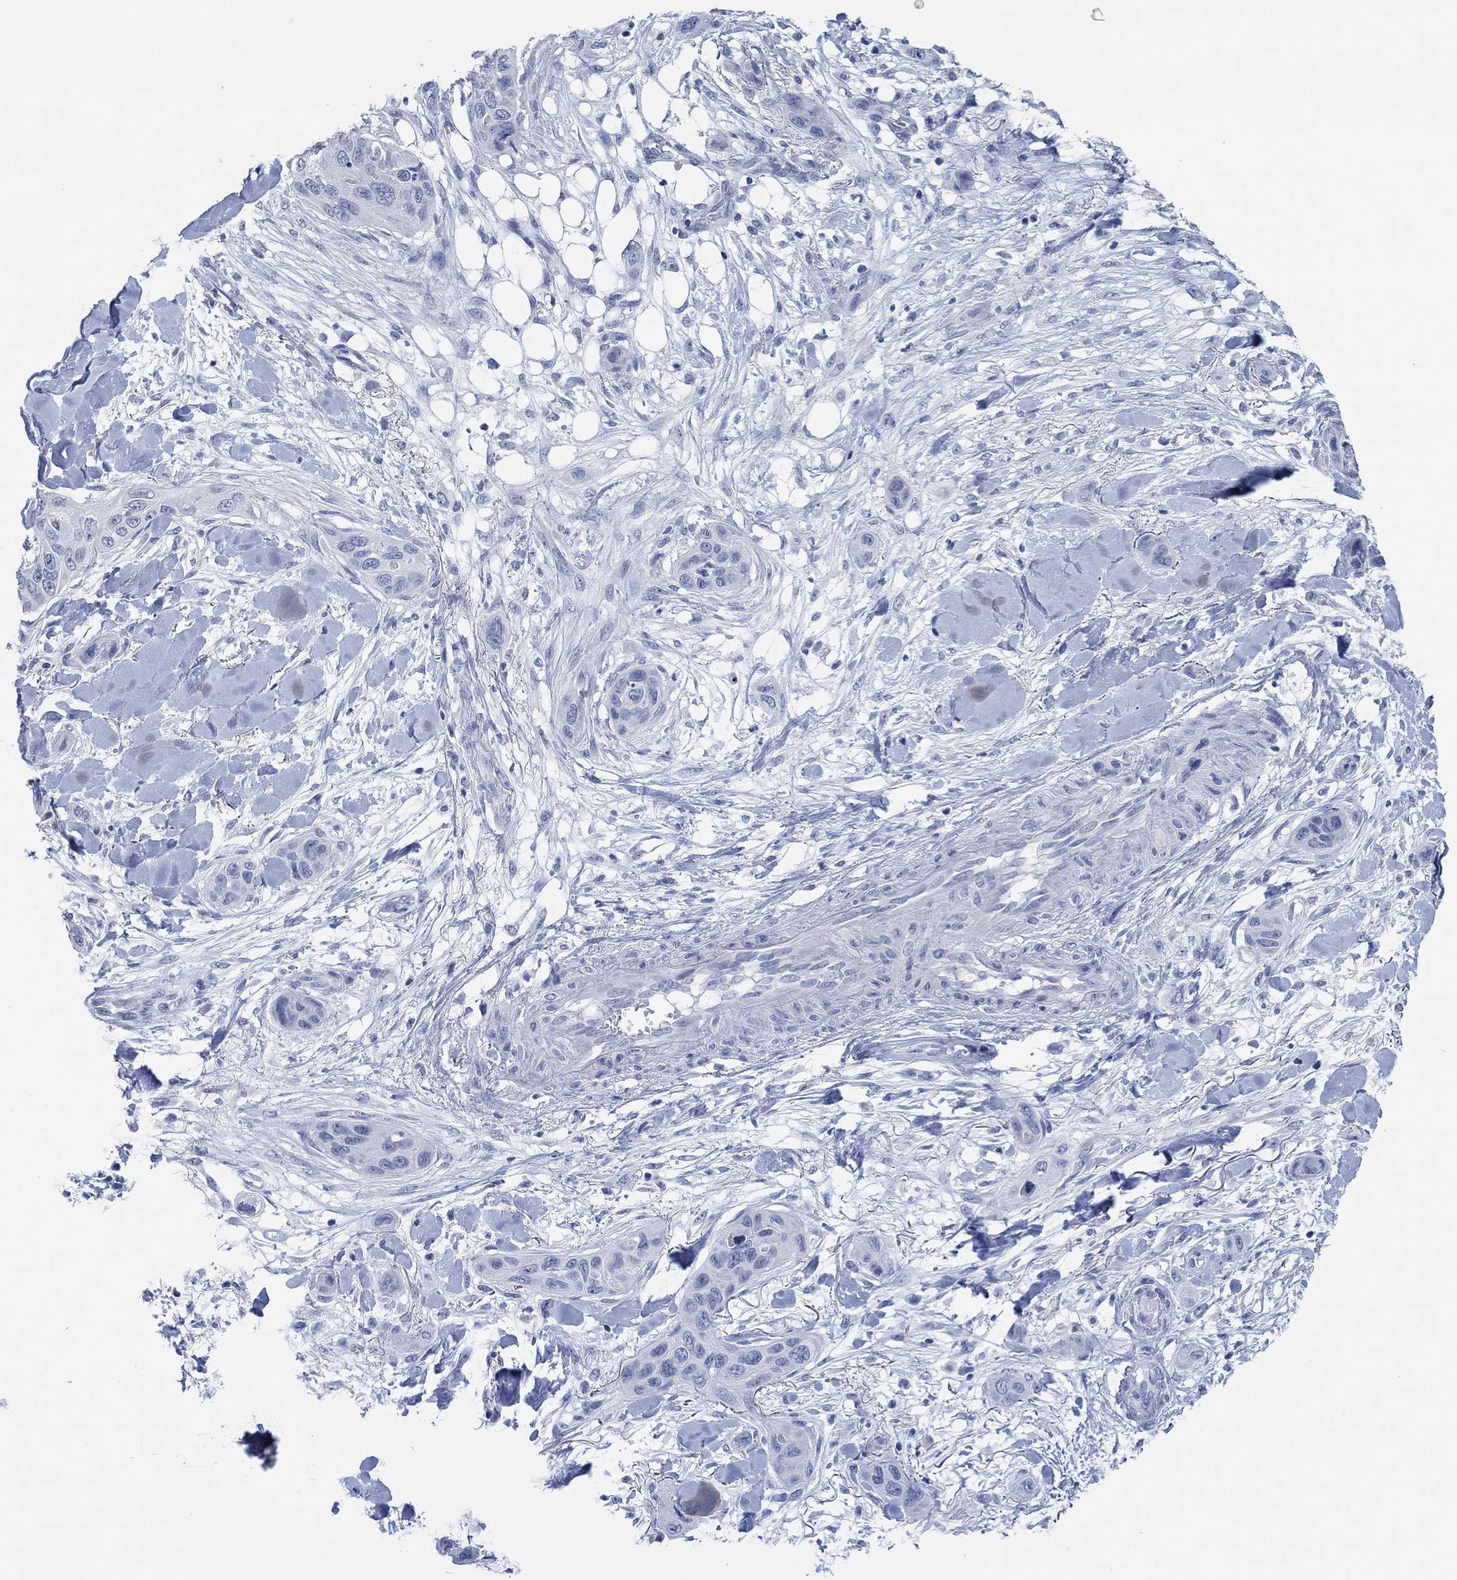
{"staining": {"intensity": "negative", "quantity": "none", "location": "none"}, "tissue": "skin cancer", "cell_type": "Tumor cells", "image_type": "cancer", "snomed": [{"axis": "morphology", "description": "Squamous cell carcinoma, NOS"}, {"axis": "topography", "description": "Skin"}], "caption": "Immunohistochemistry micrograph of neoplastic tissue: squamous cell carcinoma (skin) stained with DAB (3,3'-diaminobenzidine) demonstrates no significant protein staining in tumor cells.", "gene": "POU5F1", "patient": {"sex": "male", "age": 78}}